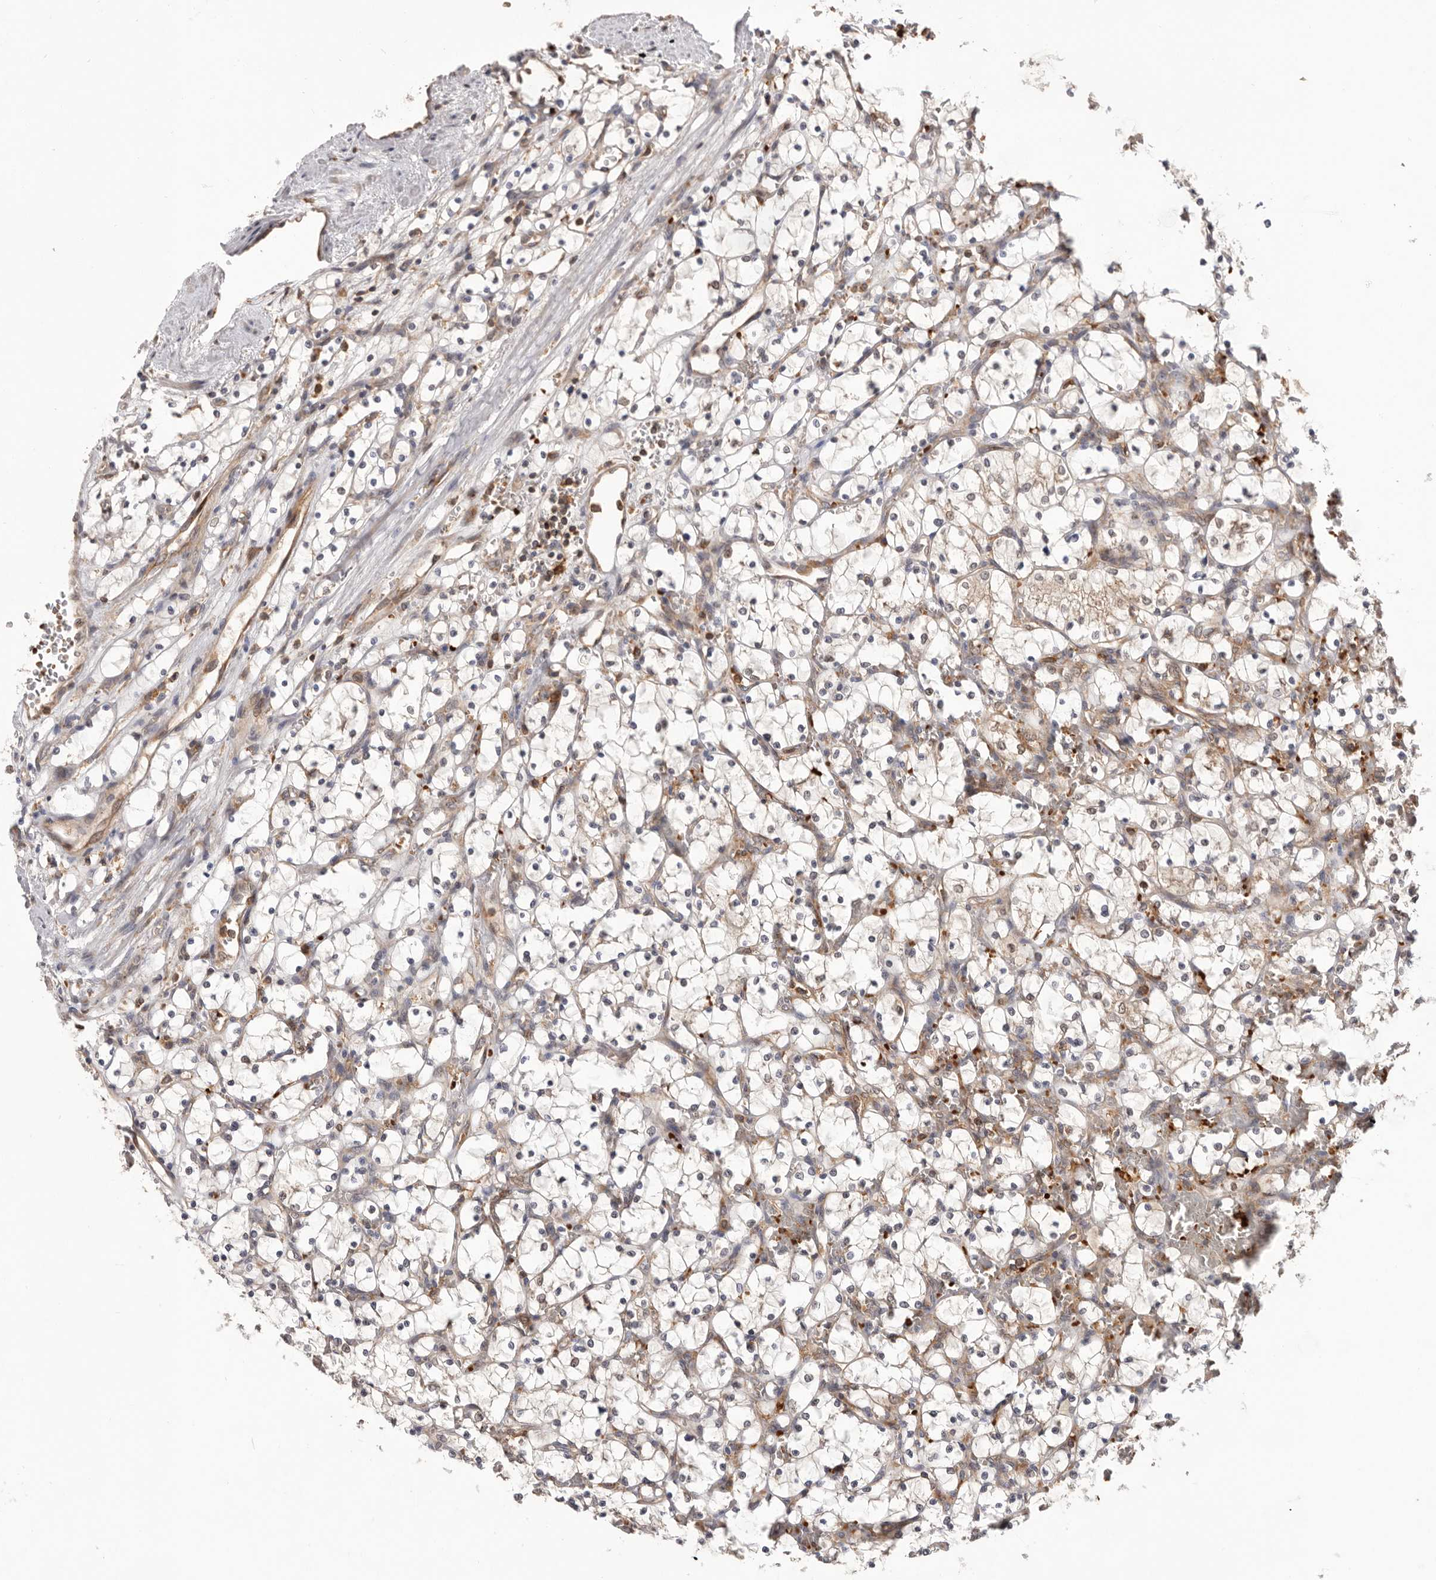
{"staining": {"intensity": "negative", "quantity": "none", "location": "none"}, "tissue": "renal cancer", "cell_type": "Tumor cells", "image_type": "cancer", "snomed": [{"axis": "morphology", "description": "Adenocarcinoma, NOS"}, {"axis": "topography", "description": "Kidney"}], "caption": "The micrograph demonstrates no staining of tumor cells in renal cancer.", "gene": "RNF213", "patient": {"sex": "female", "age": 69}}